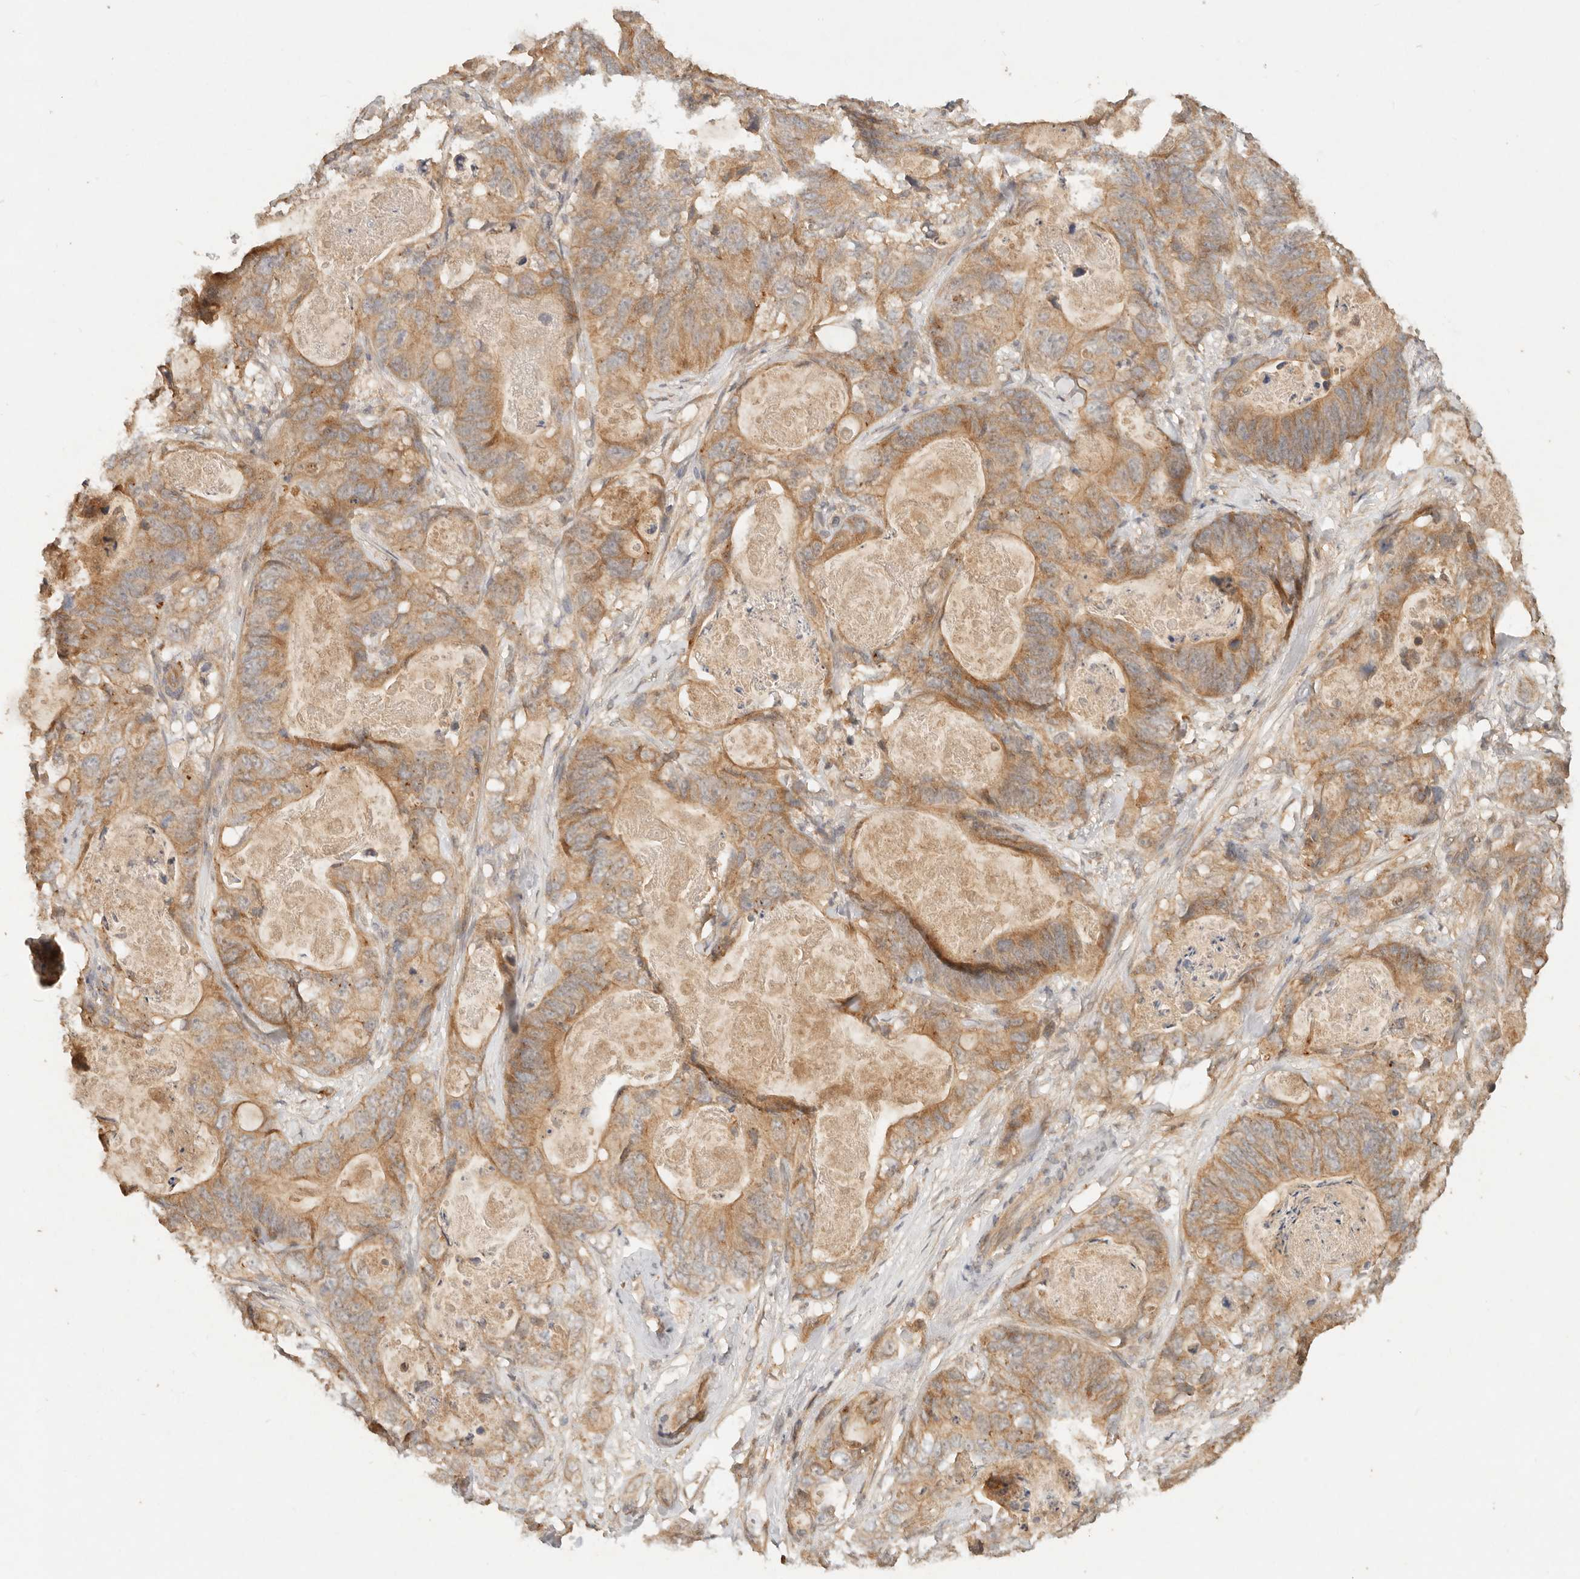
{"staining": {"intensity": "moderate", "quantity": ">75%", "location": "cytoplasmic/membranous"}, "tissue": "stomach cancer", "cell_type": "Tumor cells", "image_type": "cancer", "snomed": [{"axis": "morphology", "description": "Normal tissue, NOS"}, {"axis": "morphology", "description": "Adenocarcinoma, NOS"}, {"axis": "topography", "description": "Stomach"}], "caption": "Adenocarcinoma (stomach) was stained to show a protein in brown. There is medium levels of moderate cytoplasmic/membranous staining in approximately >75% of tumor cells.", "gene": "FREM2", "patient": {"sex": "female", "age": 89}}